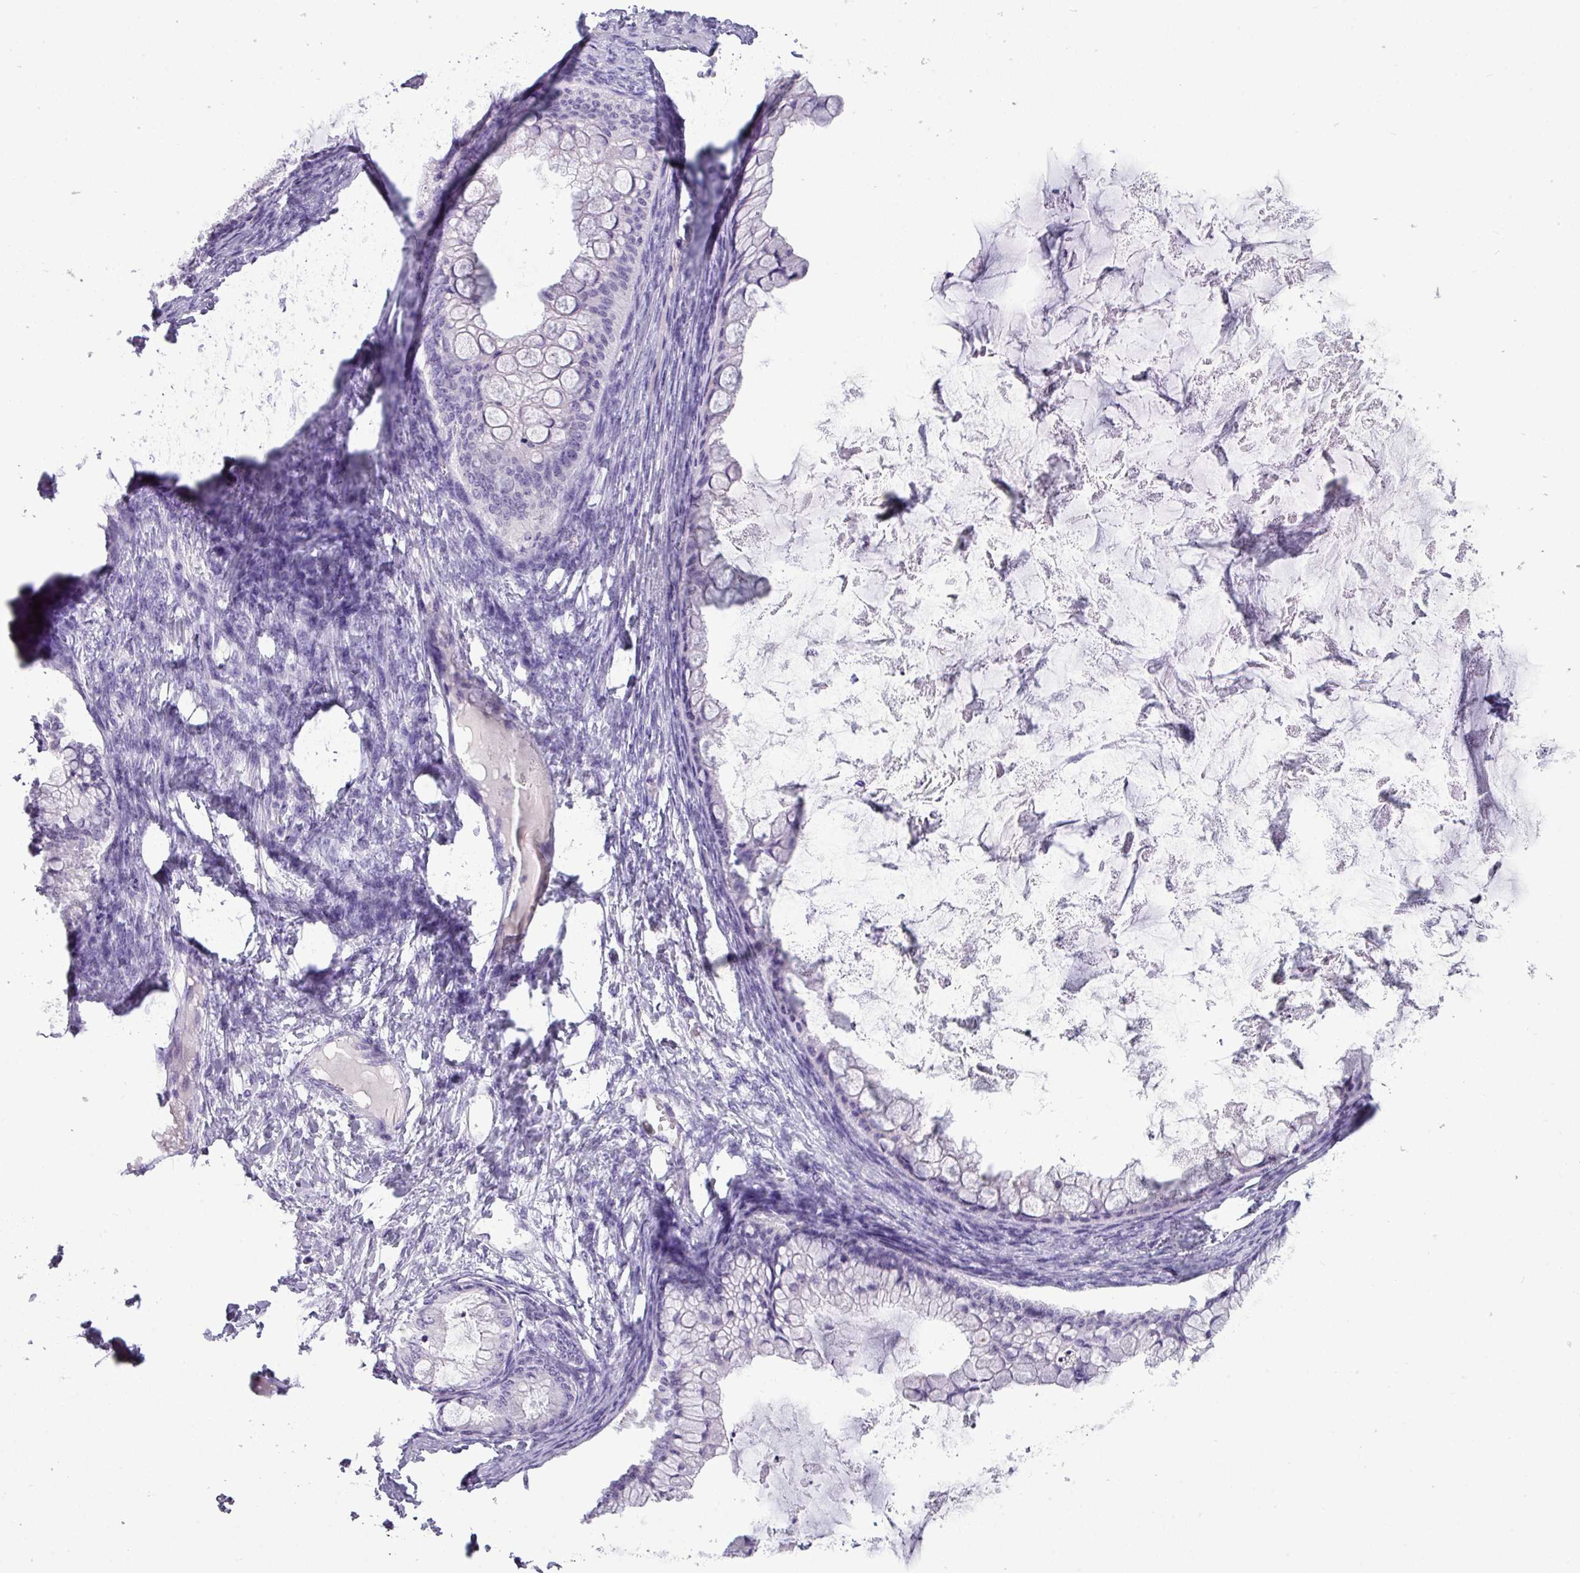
{"staining": {"intensity": "negative", "quantity": "none", "location": "none"}, "tissue": "ovarian cancer", "cell_type": "Tumor cells", "image_type": "cancer", "snomed": [{"axis": "morphology", "description": "Cystadenocarcinoma, mucinous, NOS"}, {"axis": "topography", "description": "Ovary"}], "caption": "Protein analysis of ovarian cancer (mucinous cystadenocarcinoma) displays no significant positivity in tumor cells.", "gene": "TMEM91", "patient": {"sex": "female", "age": 35}}